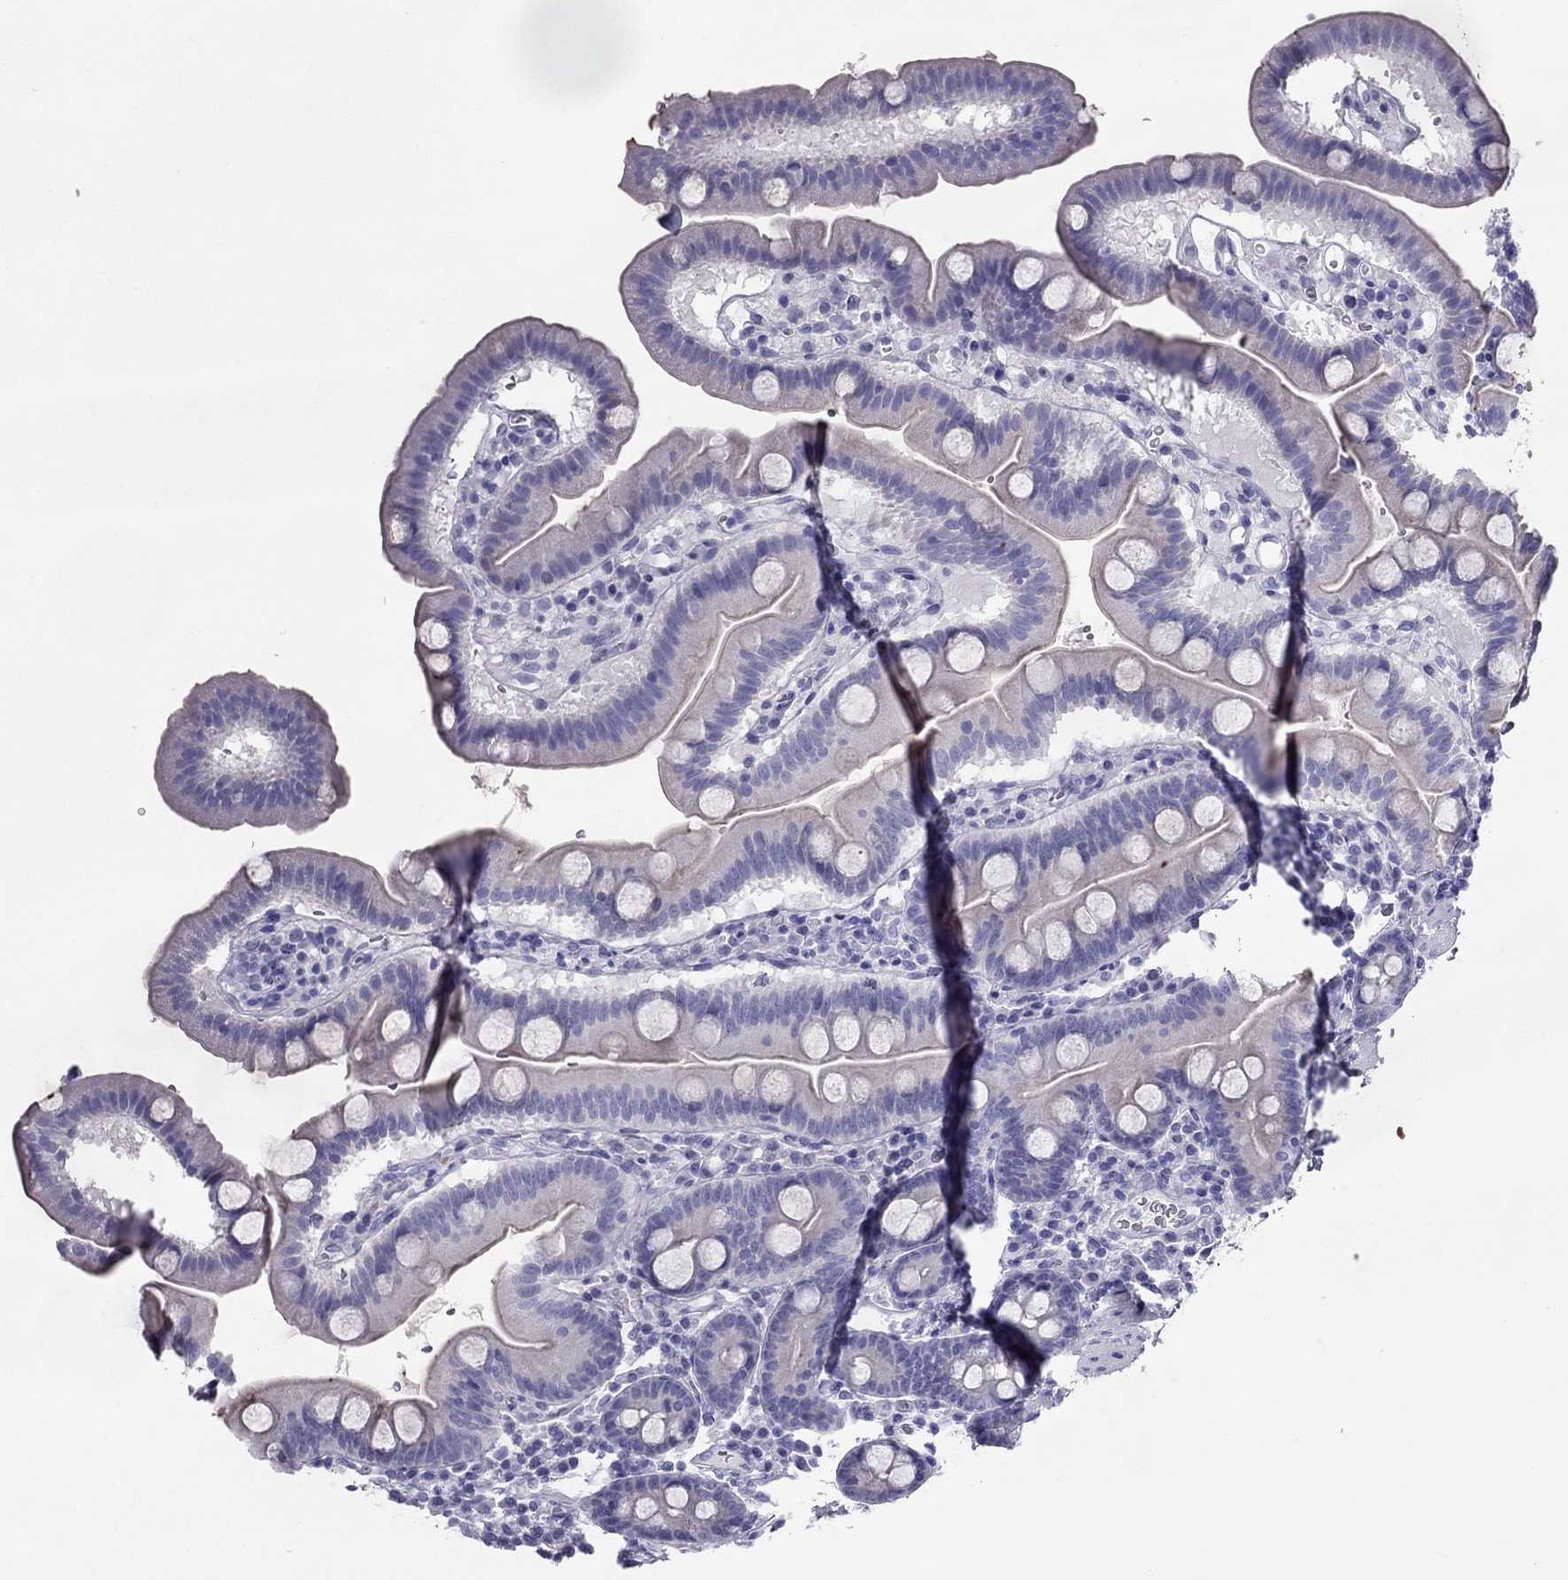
{"staining": {"intensity": "negative", "quantity": "none", "location": "none"}, "tissue": "duodenum", "cell_type": "Glandular cells", "image_type": "normal", "snomed": [{"axis": "morphology", "description": "Normal tissue, NOS"}, {"axis": "topography", "description": "Duodenum"}], "caption": "The IHC histopathology image has no significant expression in glandular cells of duodenum.", "gene": "MAEL", "patient": {"sex": "male", "age": 59}}